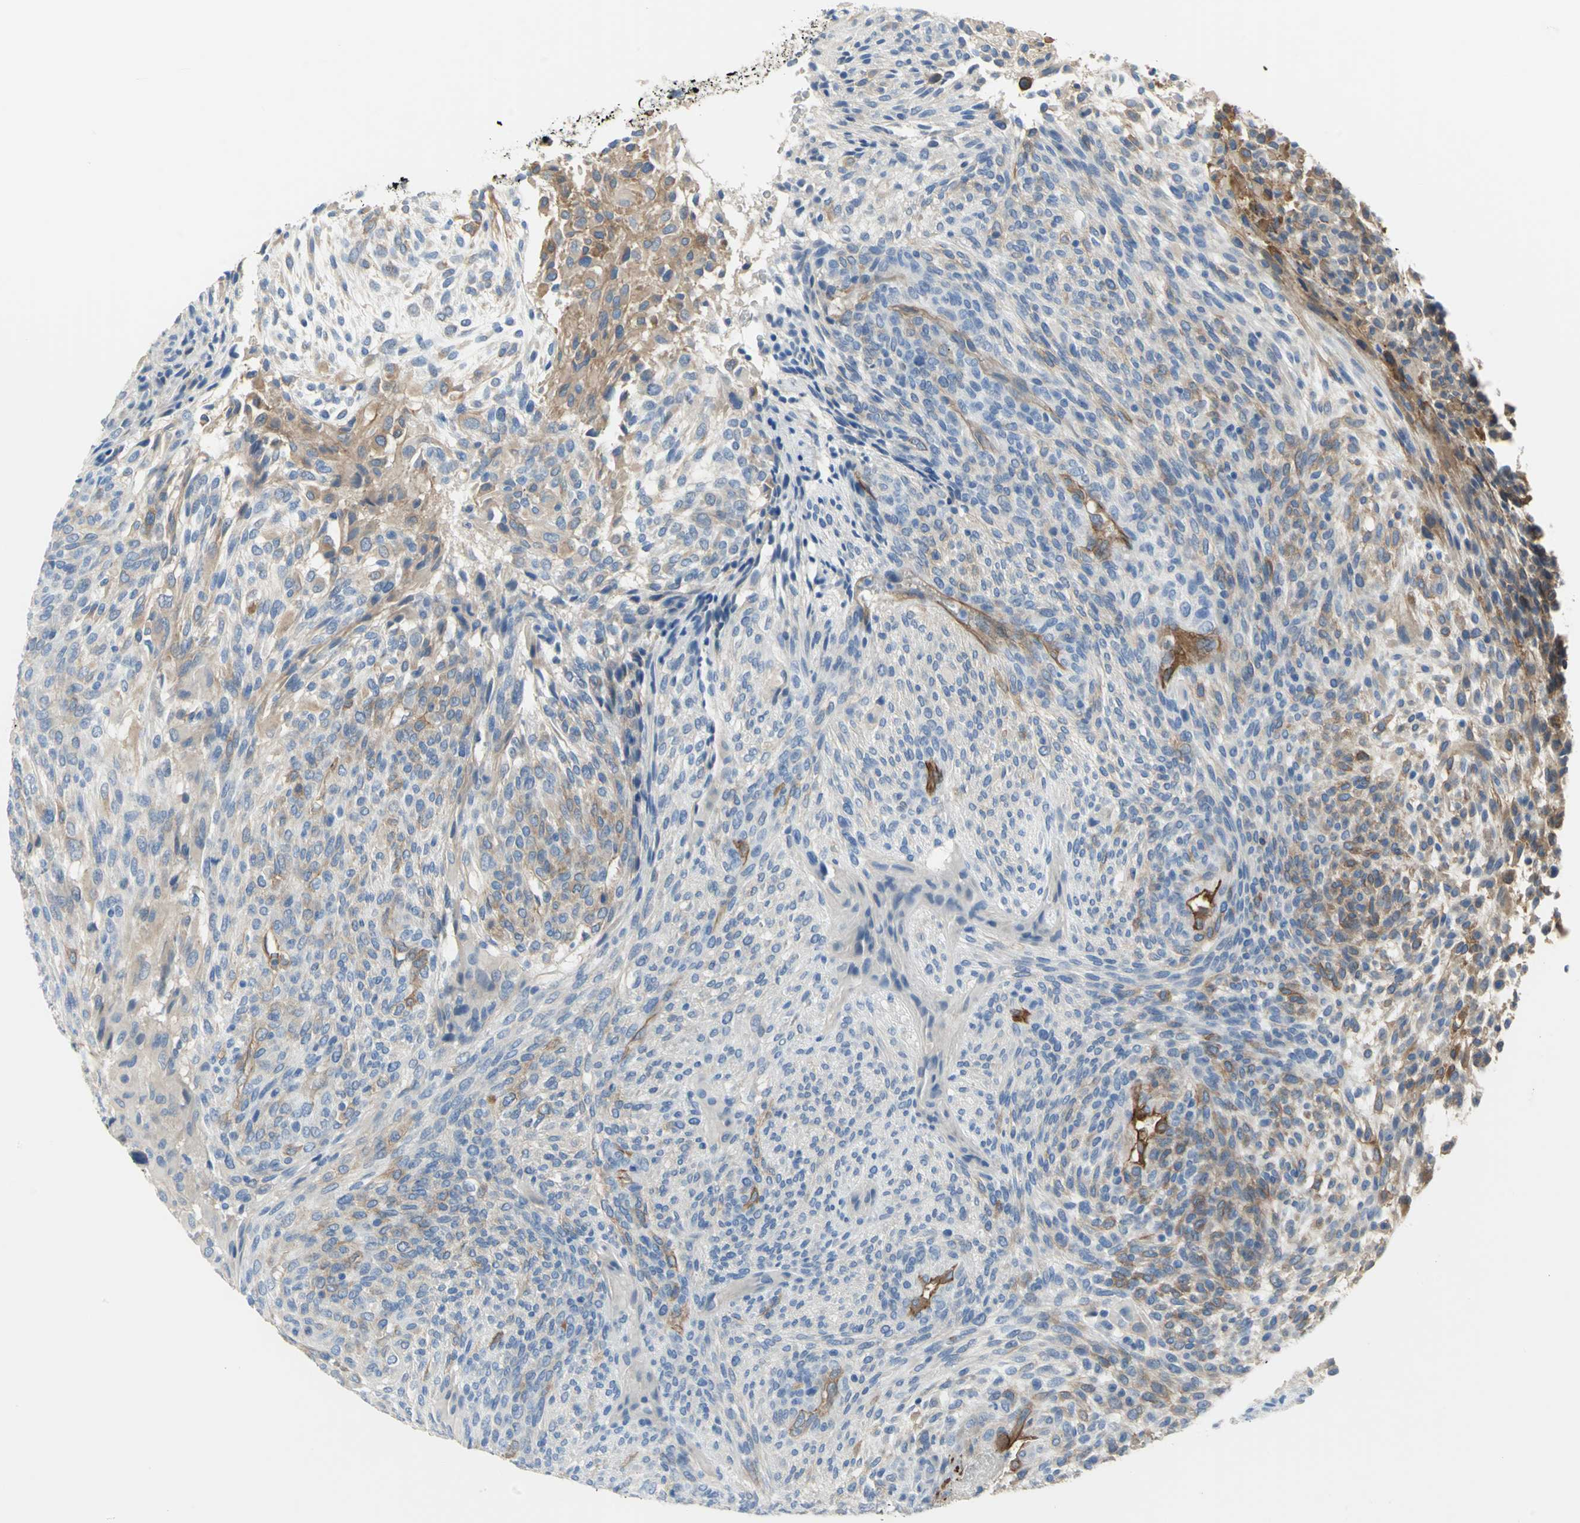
{"staining": {"intensity": "moderate", "quantity": "25%-75%", "location": "cytoplasmic/membranous"}, "tissue": "glioma", "cell_type": "Tumor cells", "image_type": "cancer", "snomed": [{"axis": "morphology", "description": "Glioma, malignant, High grade"}, {"axis": "topography", "description": "Cerebral cortex"}], "caption": "Tumor cells show medium levels of moderate cytoplasmic/membranous staining in approximately 25%-75% of cells in human malignant high-grade glioma.", "gene": "FLNB", "patient": {"sex": "female", "age": 55}}